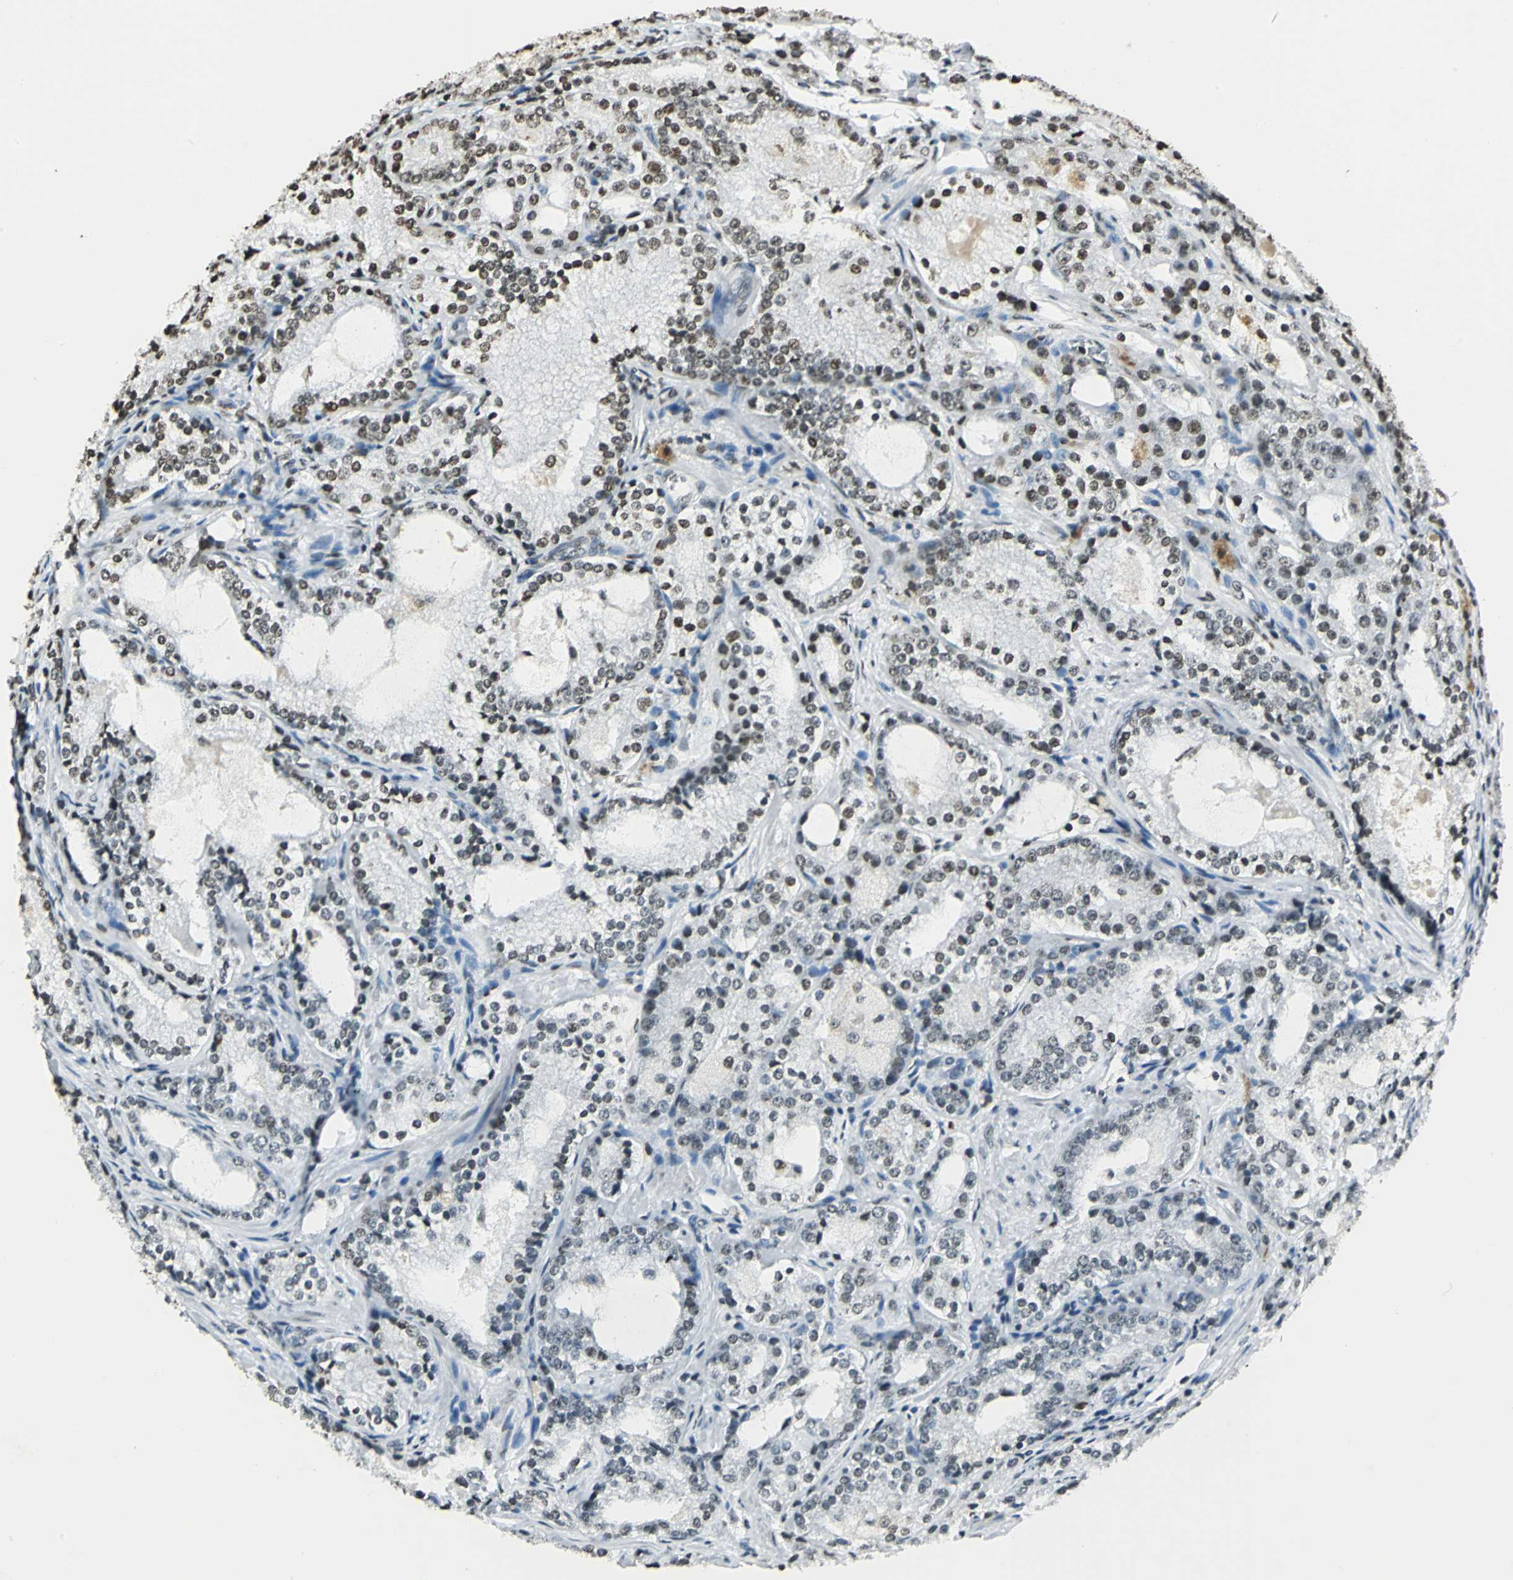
{"staining": {"intensity": "moderate", "quantity": "25%-75%", "location": "nuclear"}, "tissue": "prostate cancer", "cell_type": "Tumor cells", "image_type": "cancer", "snomed": [{"axis": "morphology", "description": "Adenocarcinoma, High grade"}, {"axis": "topography", "description": "Prostate"}], "caption": "Immunohistochemical staining of prostate cancer (high-grade adenocarcinoma) exhibits medium levels of moderate nuclear protein staining in about 25%-75% of tumor cells.", "gene": "MCM4", "patient": {"sex": "male", "age": 63}}